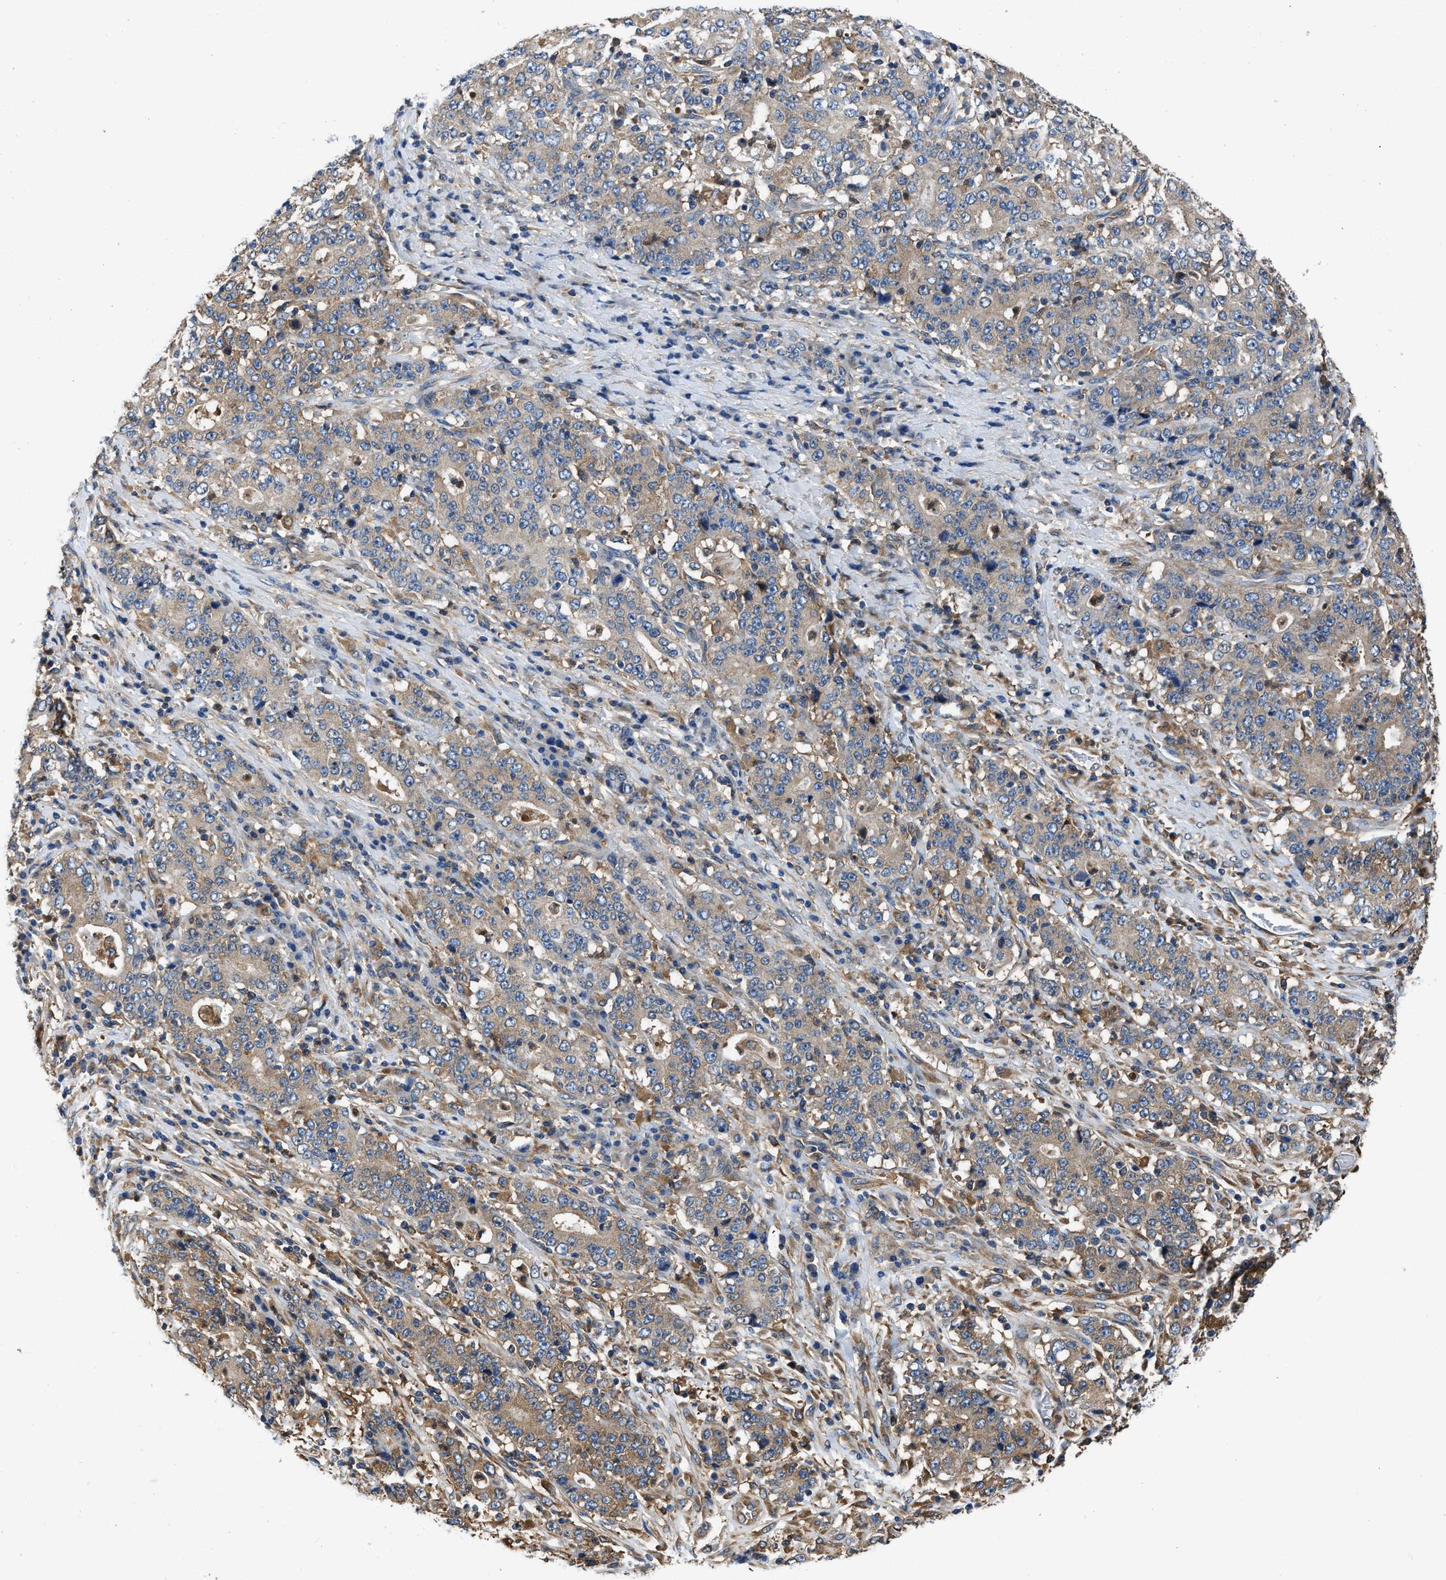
{"staining": {"intensity": "weak", "quantity": ">75%", "location": "cytoplasmic/membranous"}, "tissue": "stomach cancer", "cell_type": "Tumor cells", "image_type": "cancer", "snomed": [{"axis": "morphology", "description": "Normal tissue, NOS"}, {"axis": "morphology", "description": "Adenocarcinoma, NOS"}, {"axis": "topography", "description": "Stomach, upper"}, {"axis": "topography", "description": "Stomach"}], "caption": "A brown stain highlights weak cytoplasmic/membranous expression of a protein in stomach cancer (adenocarcinoma) tumor cells. The protein is shown in brown color, while the nuclei are stained blue.", "gene": "PKM", "patient": {"sex": "male", "age": 59}}